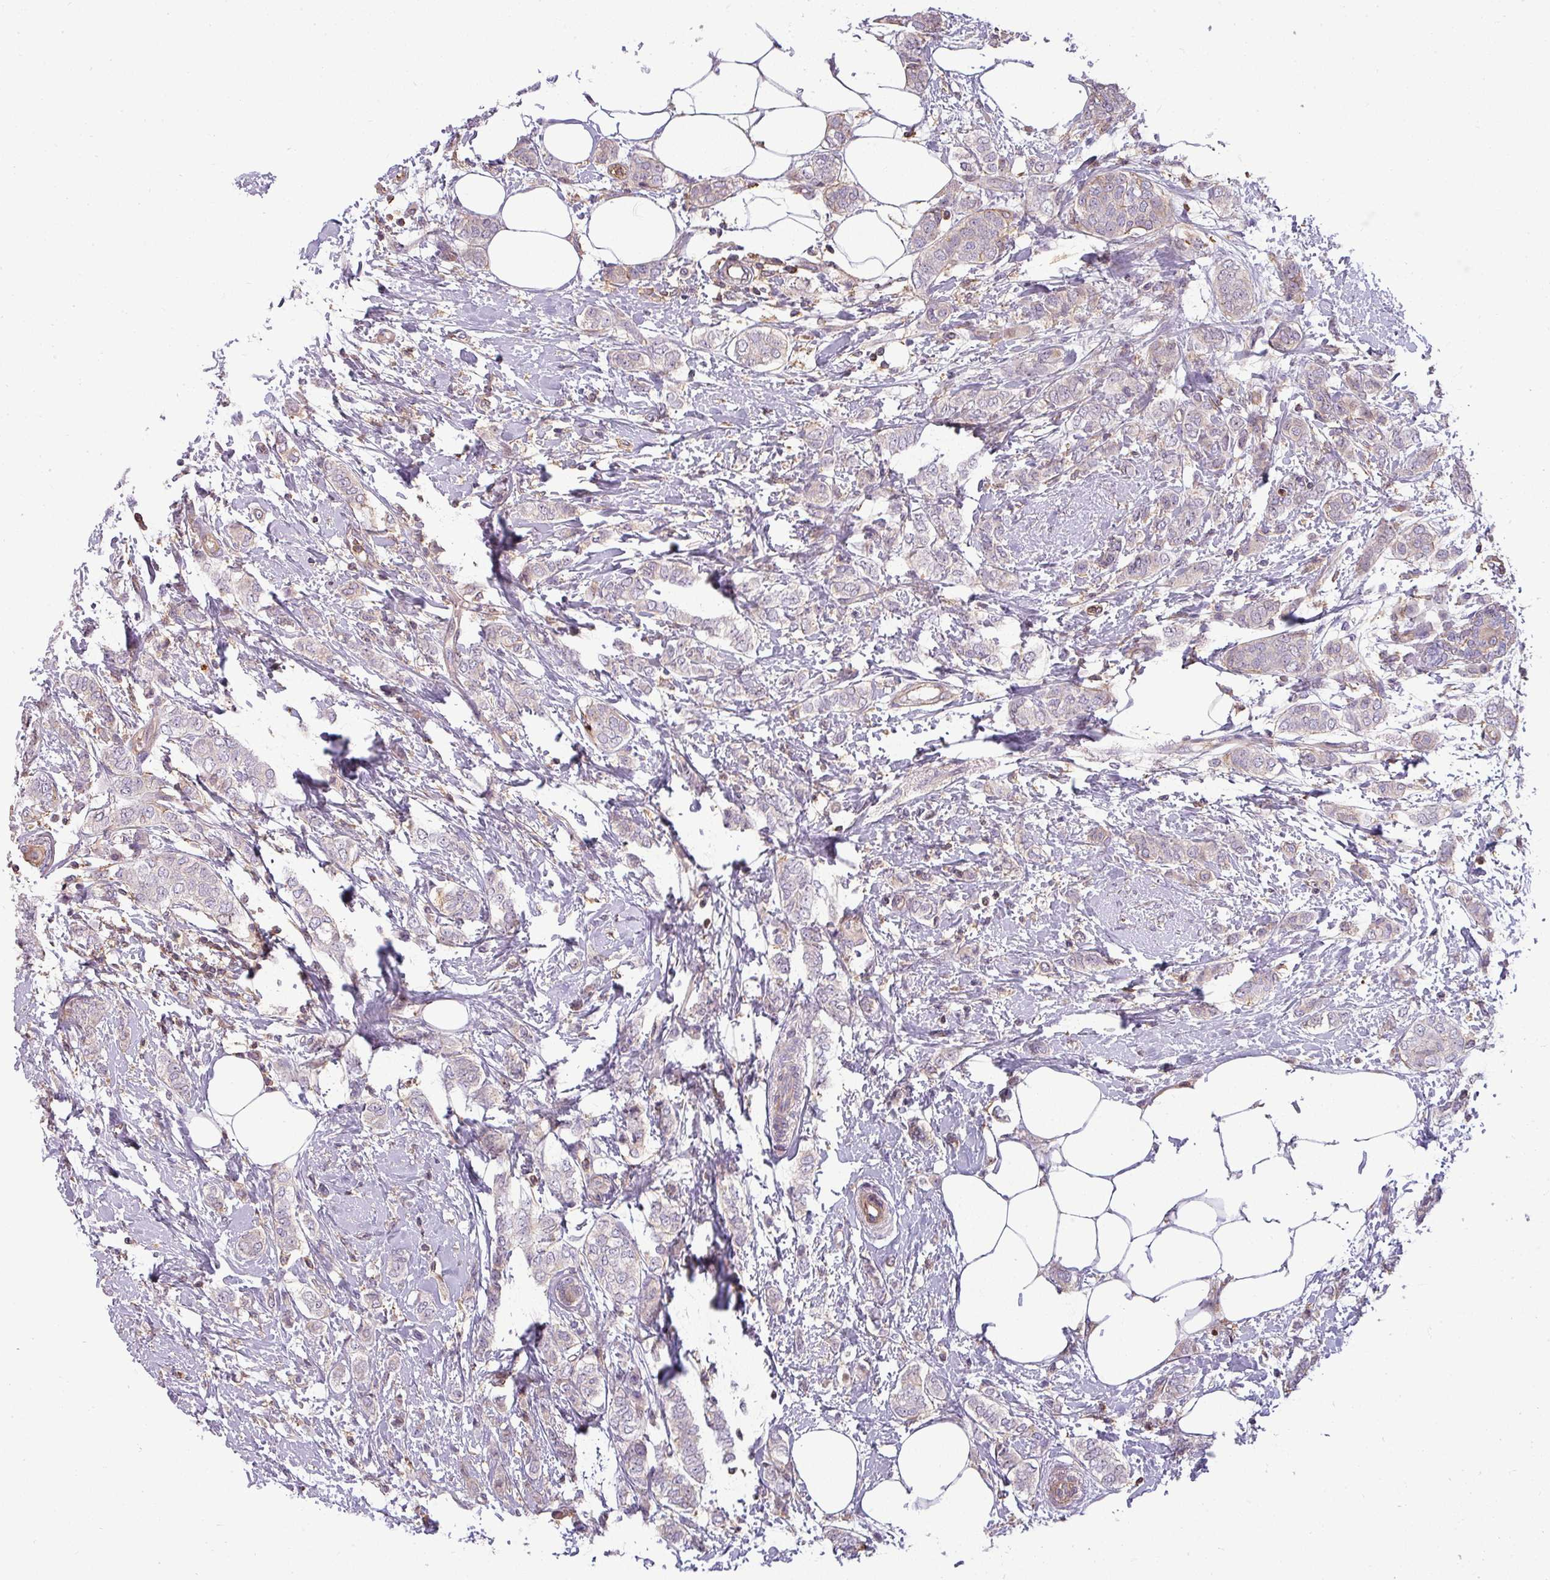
{"staining": {"intensity": "weak", "quantity": ">75%", "location": "cytoplasmic/membranous"}, "tissue": "breast cancer", "cell_type": "Tumor cells", "image_type": "cancer", "snomed": [{"axis": "morphology", "description": "Duct carcinoma"}, {"axis": "topography", "description": "Breast"}], "caption": "Immunohistochemical staining of human breast infiltrating ductal carcinoma displays weak cytoplasmic/membranous protein staining in approximately >75% of tumor cells.", "gene": "ZNF835", "patient": {"sex": "female", "age": 72}}